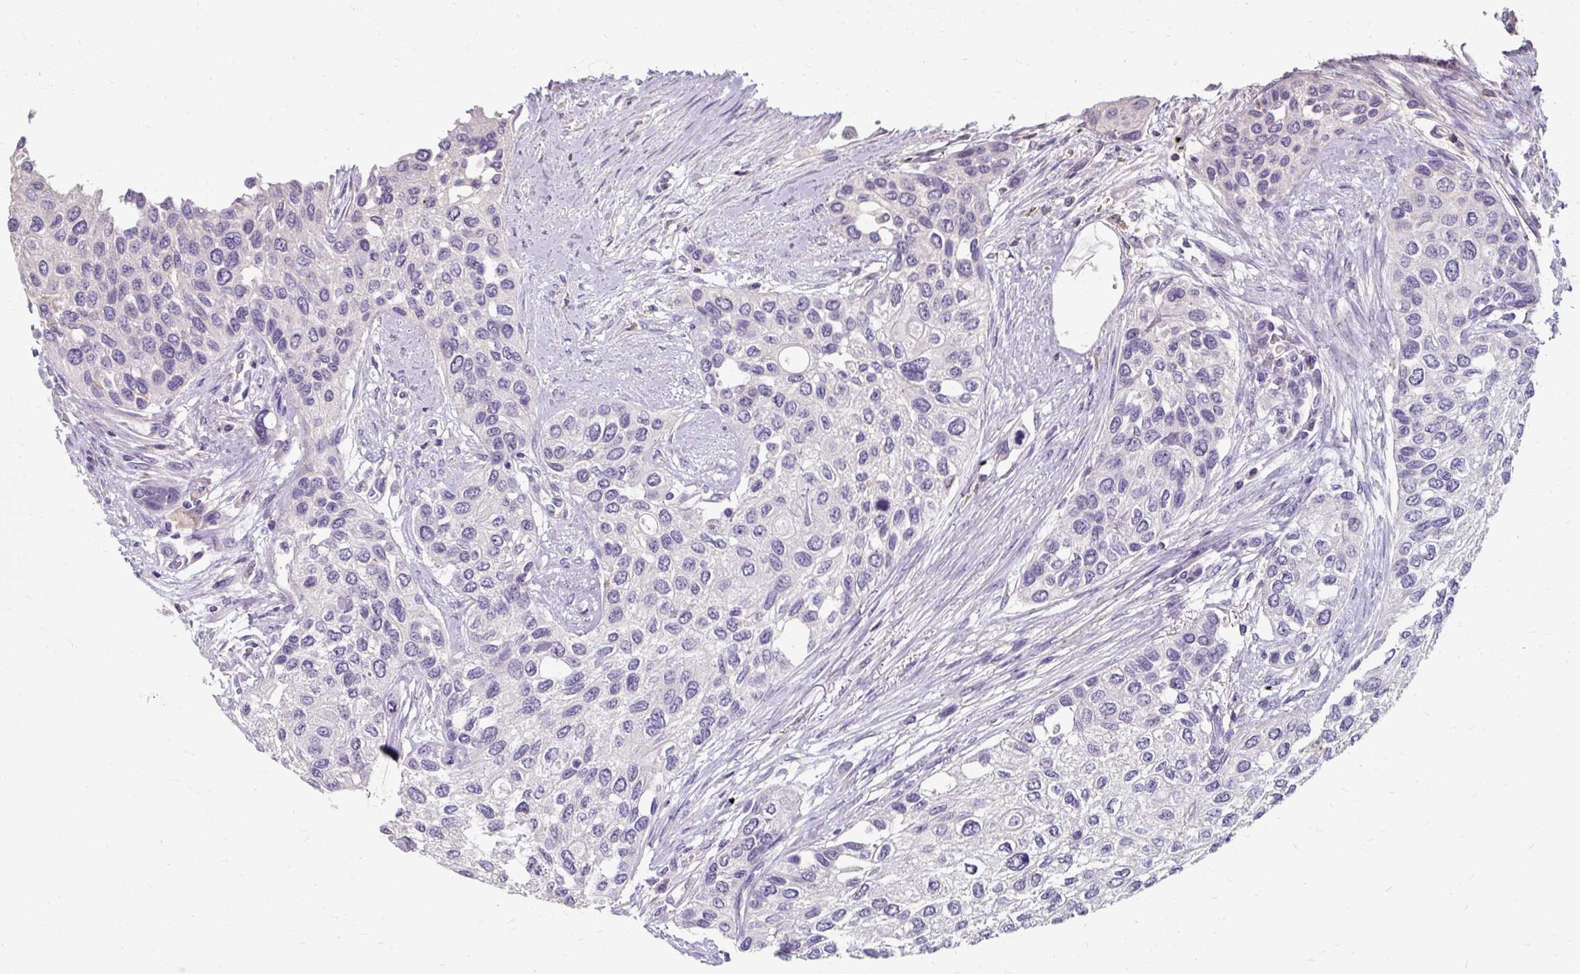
{"staining": {"intensity": "negative", "quantity": "none", "location": "none"}, "tissue": "urothelial cancer", "cell_type": "Tumor cells", "image_type": "cancer", "snomed": [{"axis": "morphology", "description": "Normal tissue, NOS"}, {"axis": "morphology", "description": "Urothelial carcinoma, High grade"}, {"axis": "topography", "description": "Vascular tissue"}, {"axis": "topography", "description": "Urinary bladder"}], "caption": "IHC micrograph of neoplastic tissue: human urothelial cancer stained with DAB (3,3'-diaminobenzidine) demonstrates no significant protein expression in tumor cells.", "gene": "KLHL24", "patient": {"sex": "female", "age": 56}}